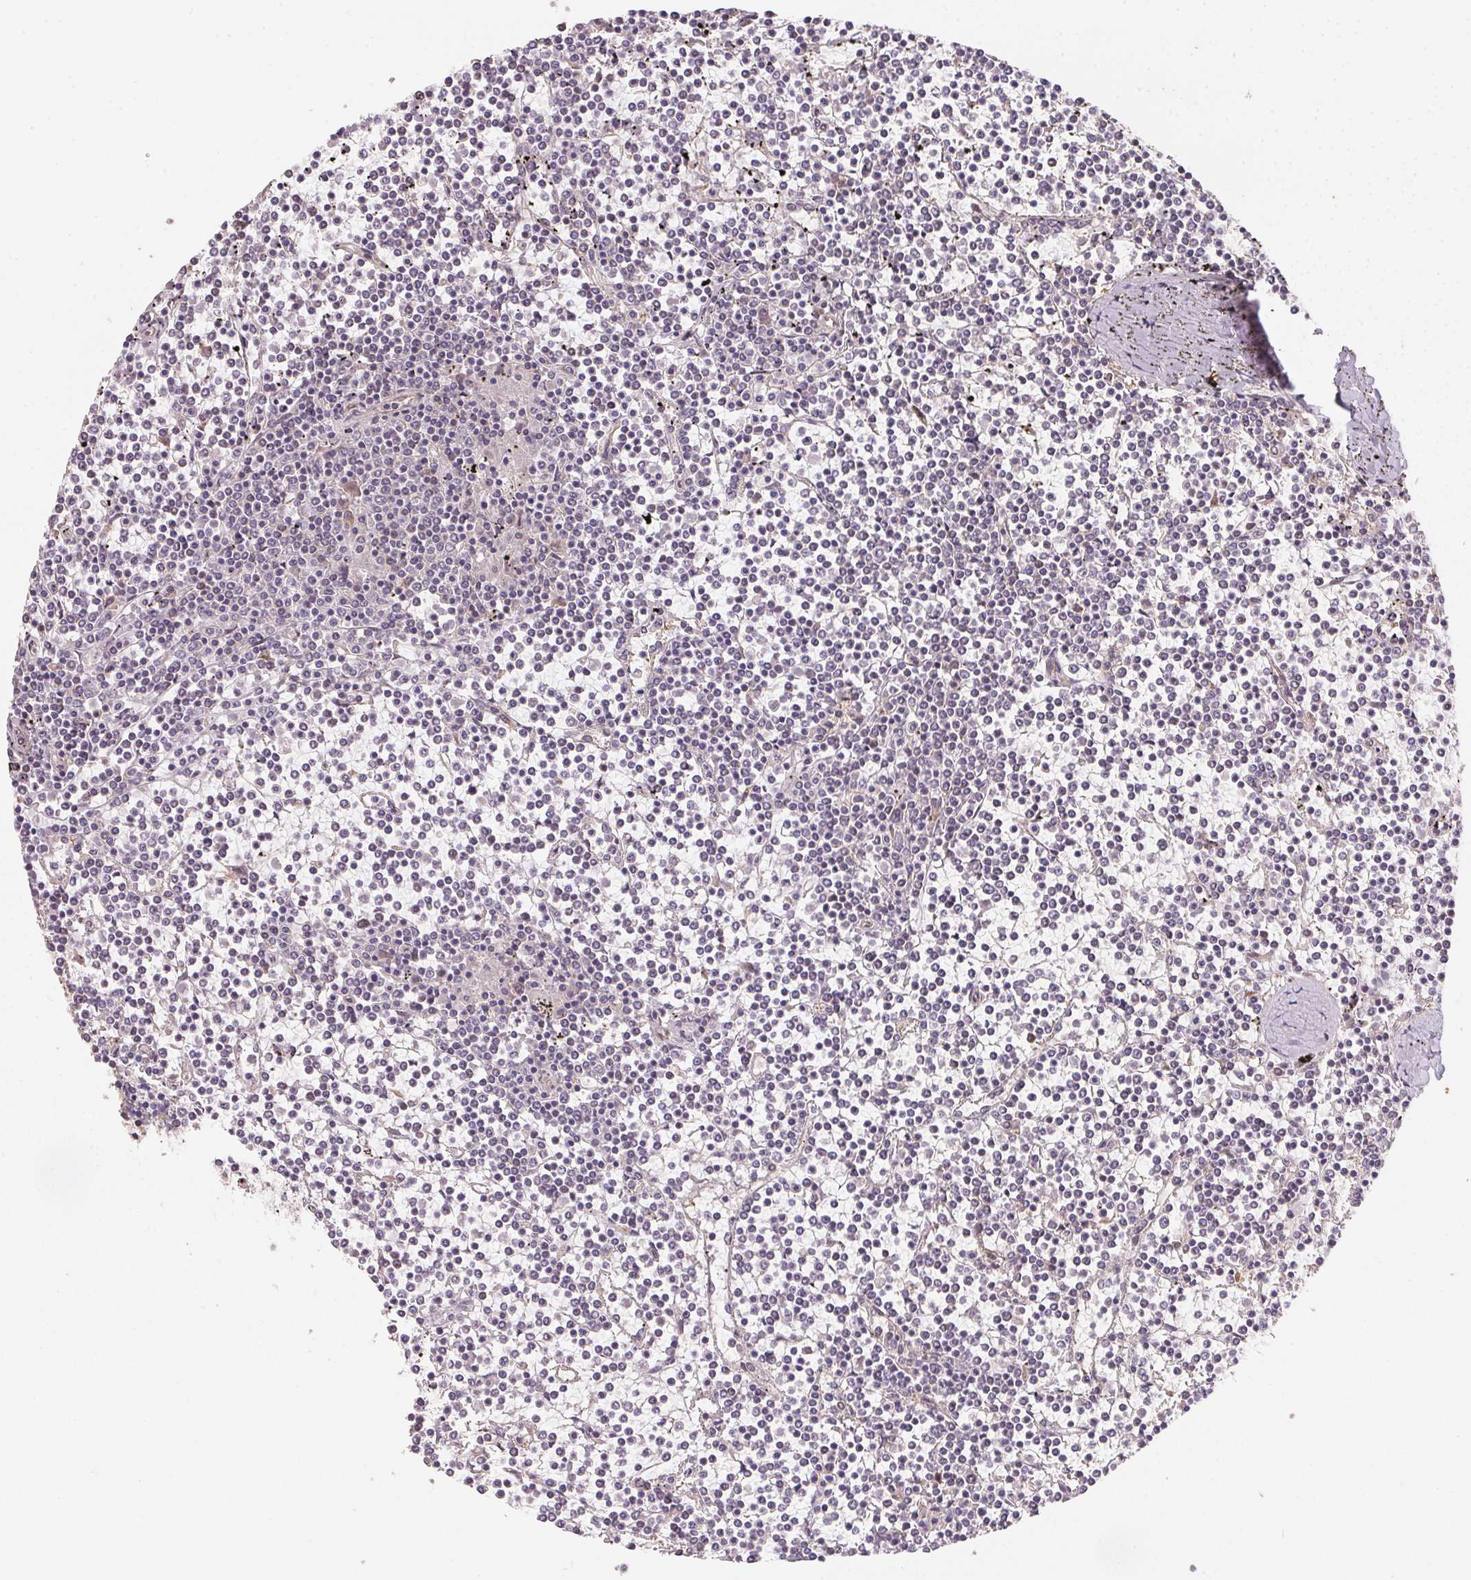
{"staining": {"intensity": "negative", "quantity": "none", "location": "none"}, "tissue": "lymphoma", "cell_type": "Tumor cells", "image_type": "cancer", "snomed": [{"axis": "morphology", "description": "Malignant lymphoma, non-Hodgkin's type, Low grade"}, {"axis": "topography", "description": "Spleen"}], "caption": "IHC micrograph of neoplastic tissue: lymphoma stained with DAB (3,3'-diaminobenzidine) shows no significant protein positivity in tumor cells.", "gene": "TMEM222", "patient": {"sex": "female", "age": 19}}